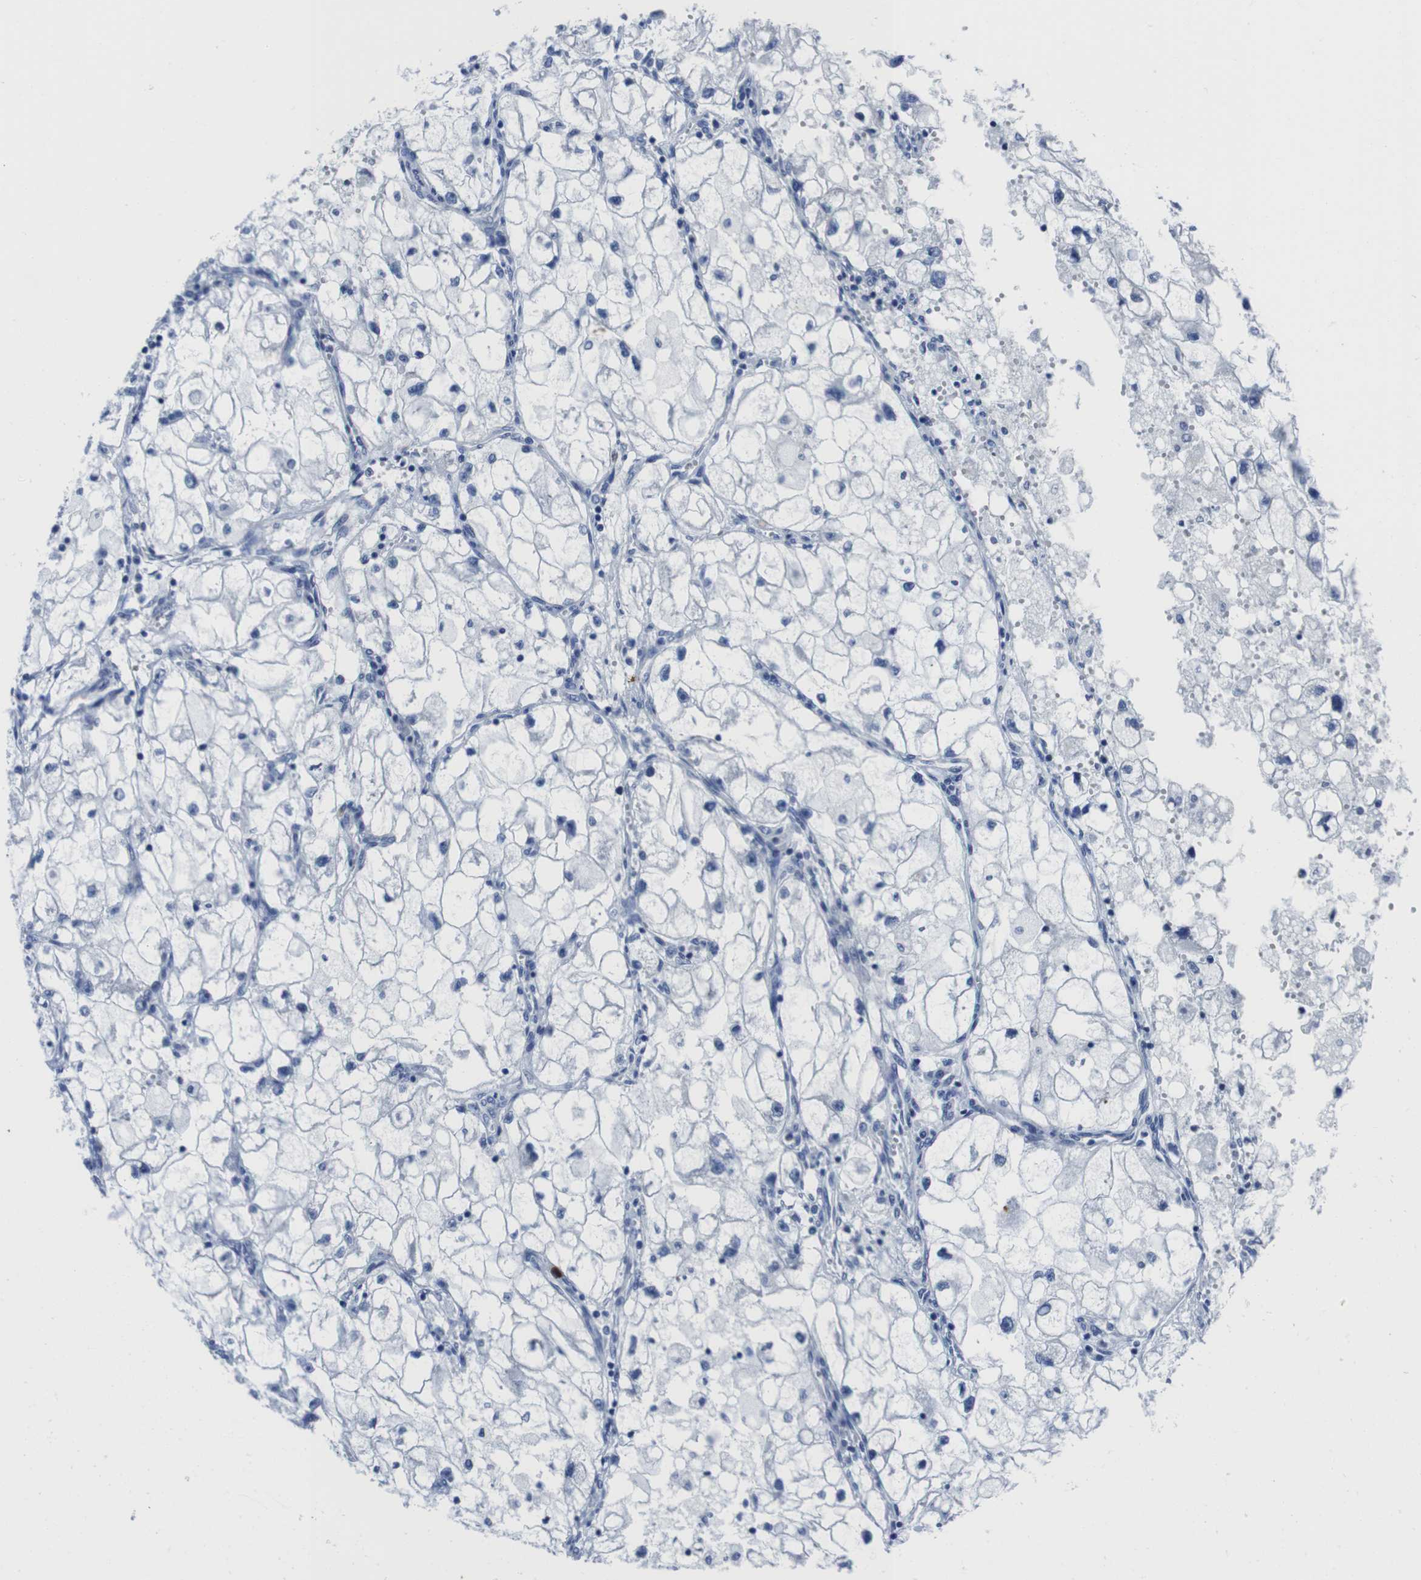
{"staining": {"intensity": "negative", "quantity": "none", "location": "none"}, "tissue": "renal cancer", "cell_type": "Tumor cells", "image_type": "cancer", "snomed": [{"axis": "morphology", "description": "Adenocarcinoma, NOS"}, {"axis": "topography", "description": "Kidney"}], "caption": "Immunohistochemistry micrograph of renal adenocarcinoma stained for a protein (brown), which shows no positivity in tumor cells.", "gene": "EIF4A1", "patient": {"sex": "female", "age": 70}}